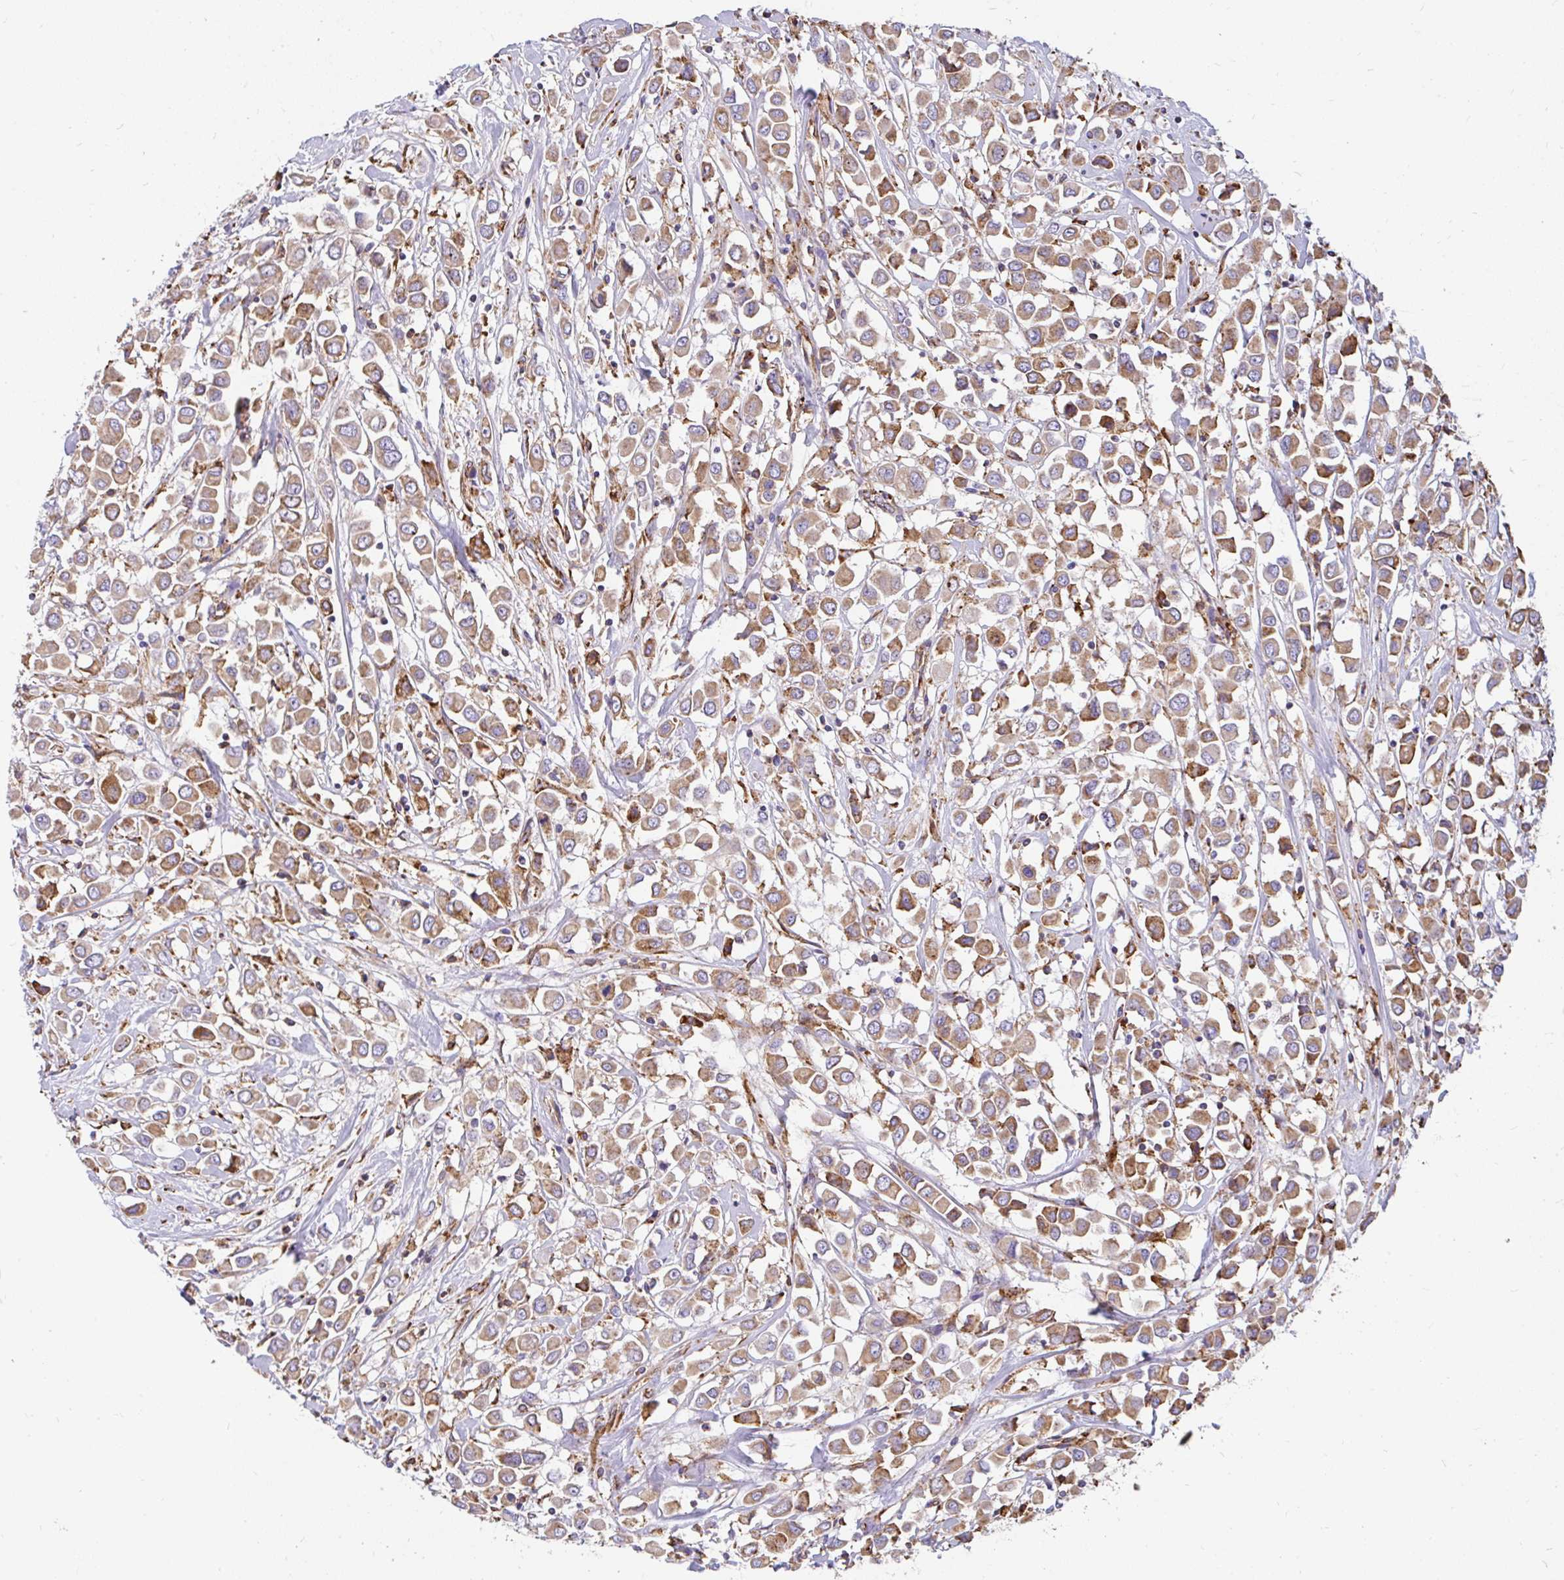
{"staining": {"intensity": "moderate", "quantity": ">75%", "location": "cytoplasmic/membranous"}, "tissue": "breast cancer", "cell_type": "Tumor cells", "image_type": "cancer", "snomed": [{"axis": "morphology", "description": "Duct carcinoma"}, {"axis": "topography", "description": "Breast"}], "caption": "Breast invasive ductal carcinoma stained for a protein (brown) exhibits moderate cytoplasmic/membranous positive expression in approximately >75% of tumor cells.", "gene": "EML5", "patient": {"sex": "female", "age": 61}}